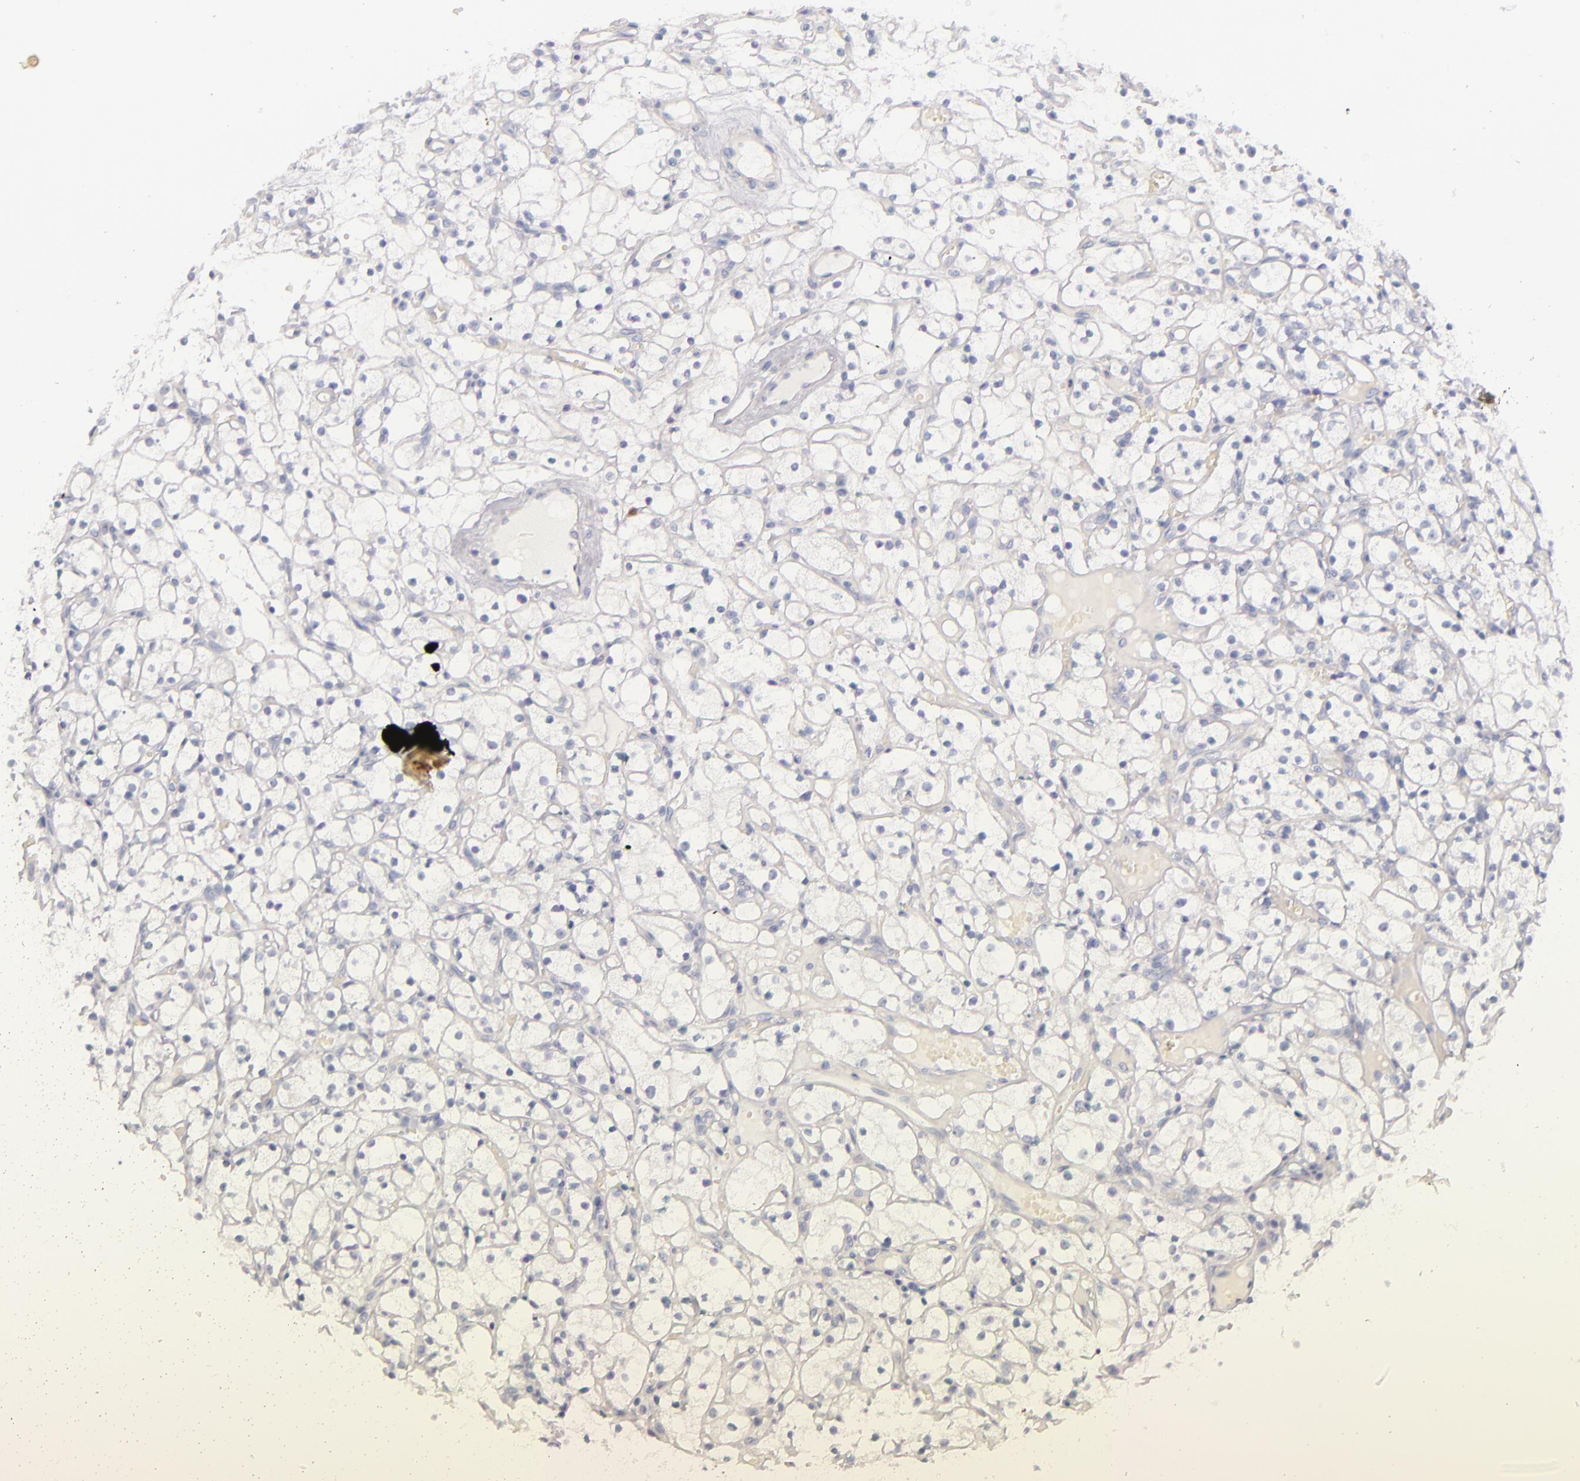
{"staining": {"intensity": "negative", "quantity": "none", "location": "none"}, "tissue": "renal cancer", "cell_type": "Tumor cells", "image_type": "cancer", "snomed": [{"axis": "morphology", "description": "Adenocarcinoma, NOS"}, {"axis": "topography", "description": "Kidney"}], "caption": "Adenocarcinoma (renal) was stained to show a protein in brown. There is no significant staining in tumor cells.", "gene": "FABP1", "patient": {"sex": "male", "age": 61}}